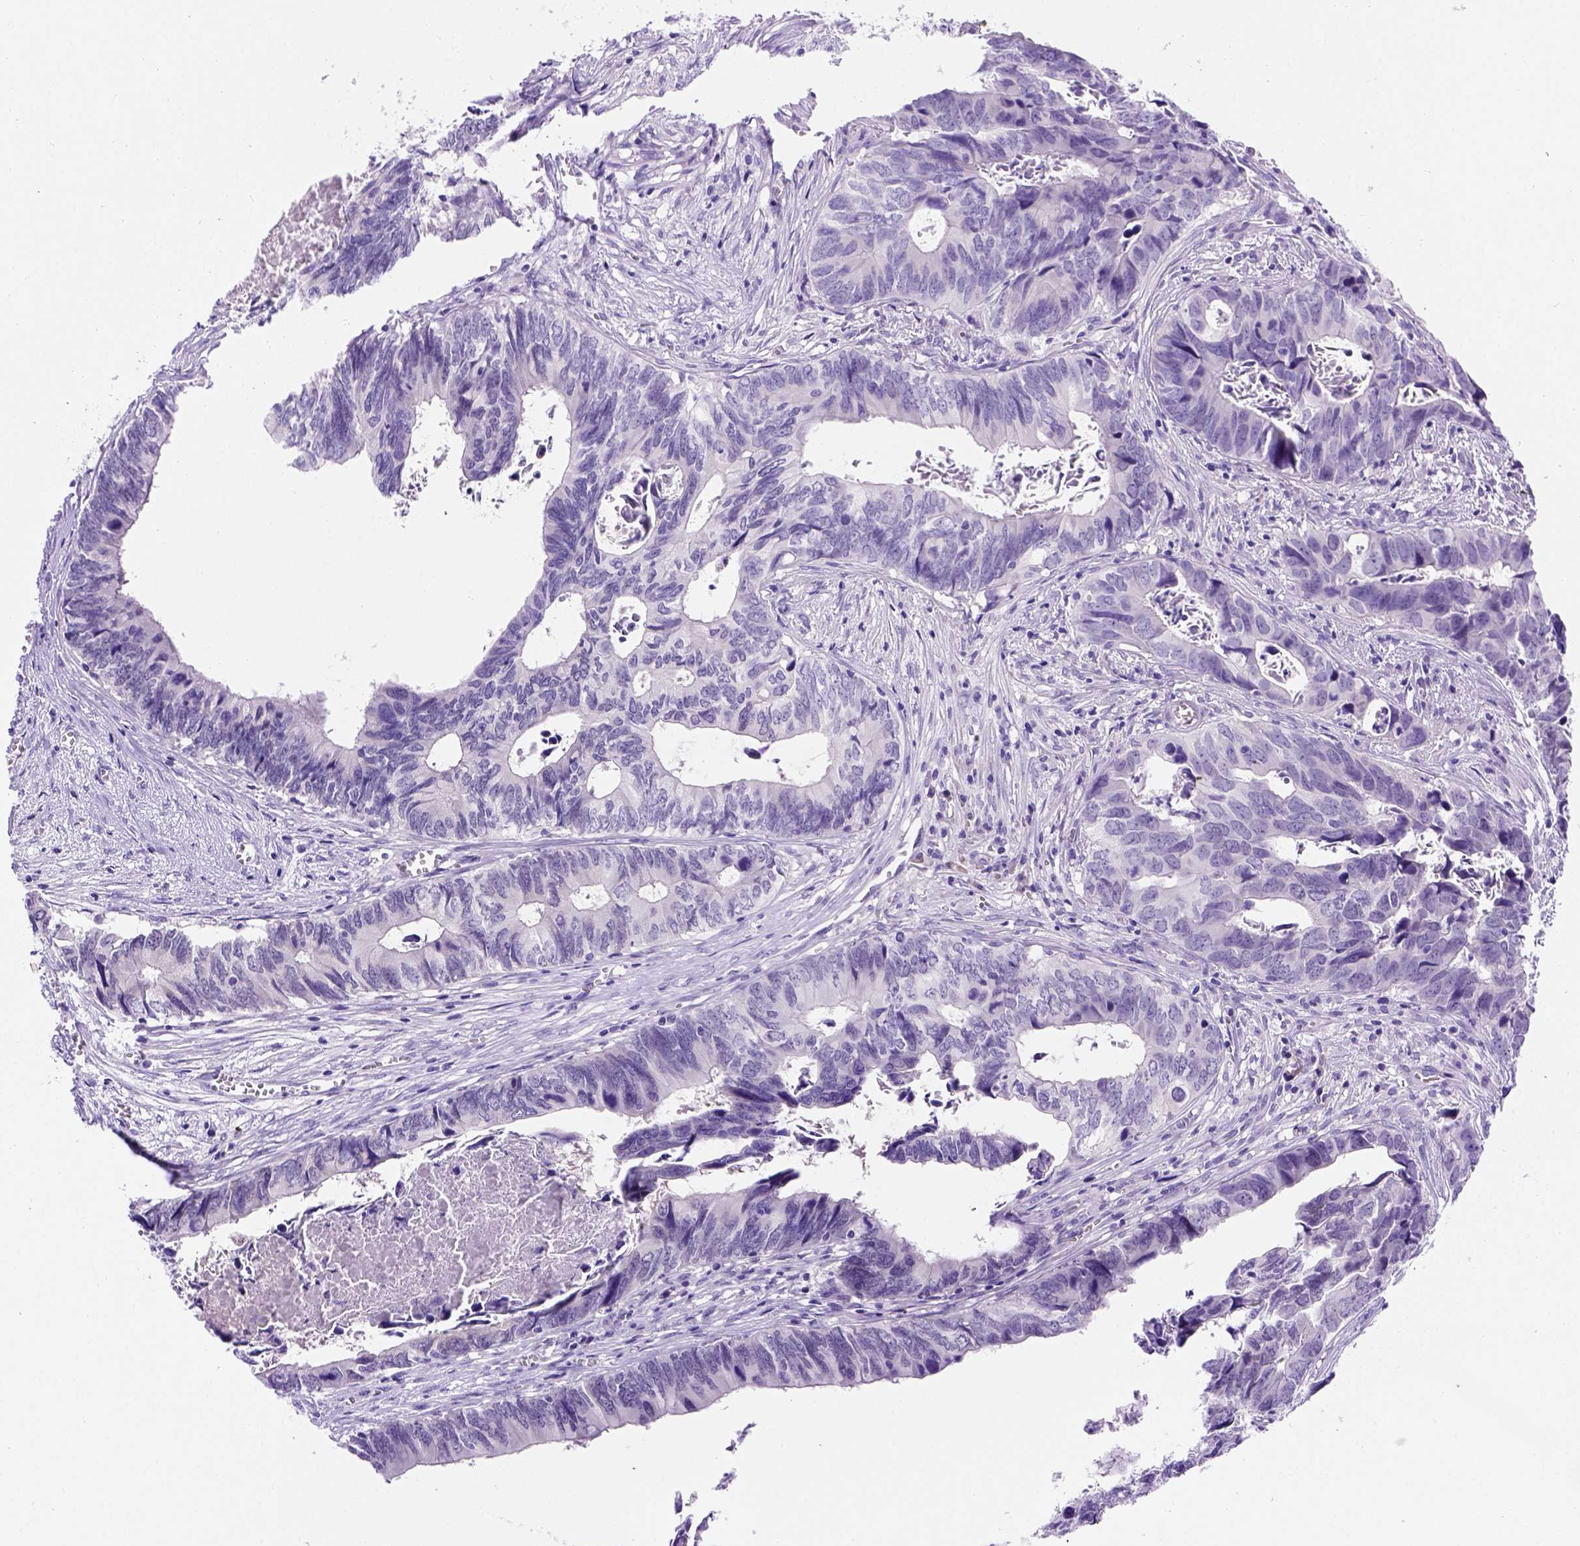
{"staining": {"intensity": "negative", "quantity": "none", "location": "none"}, "tissue": "colorectal cancer", "cell_type": "Tumor cells", "image_type": "cancer", "snomed": [{"axis": "morphology", "description": "Adenocarcinoma, NOS"}, {"axis": "topography", "description": "Colon"}], "caption": "Immunohistochemistry (IHC) of human colorectal cancer (adenocarcinoma) displays no expression in tumor cells.", "gene": "FAM81B", "patient": {"sex": "female", "age": 82}}